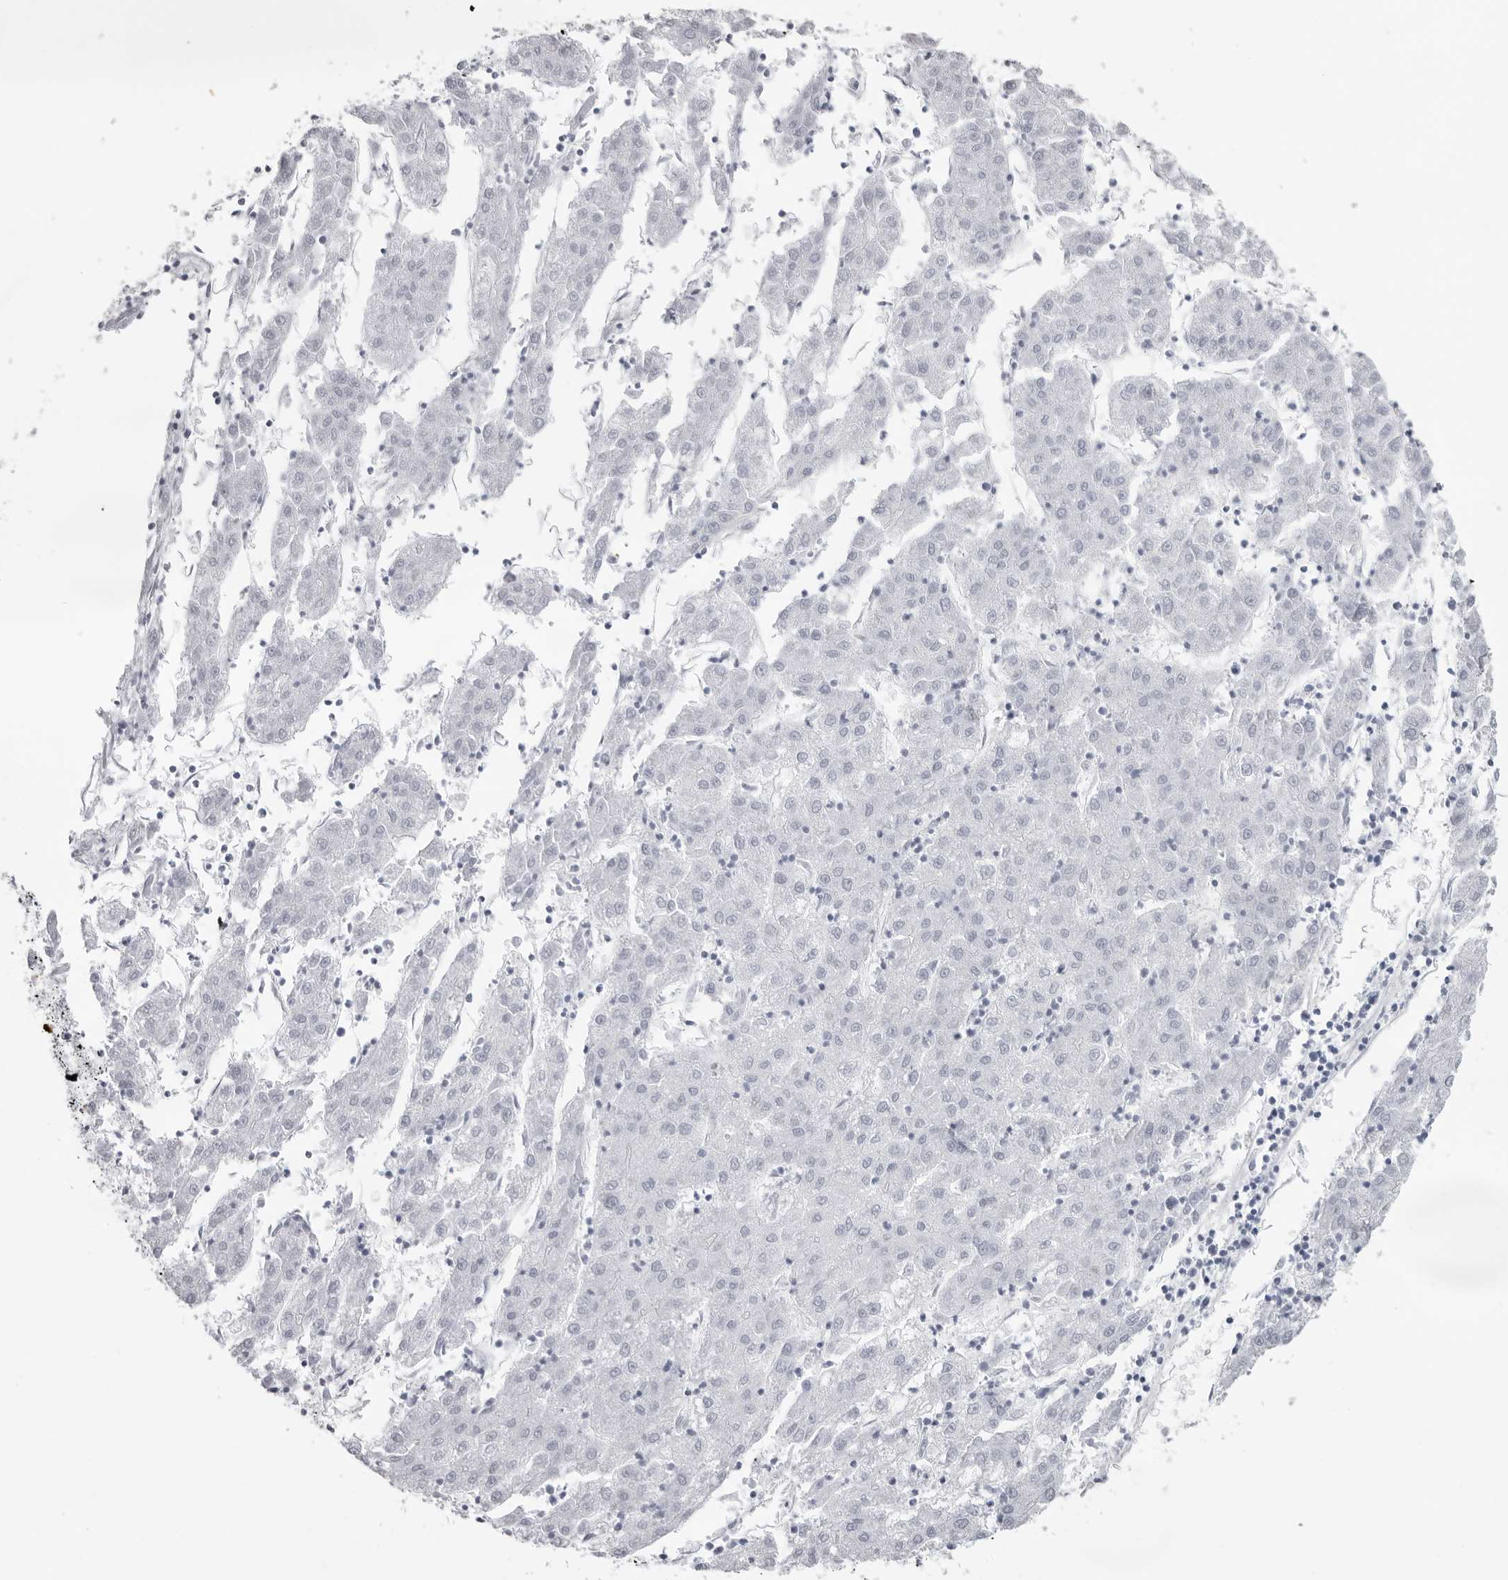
{"staining": {"intensity": "negative", "quantity": "none", "location": "none"}, "tissue": "liver cancer", "cell_type": "Tumor cells", "image_type": "cancer", "snomed": [{"axis": "morphology", "description": "Carcinoma, Hepatocellular, NOS"}, {"axis": "topography", "description": "Liver"}], "caption": "There is no significant positivity in tumor cells of liver hepatocellular carcinoma.", "gene": "KLK9", "patient": {"sex": "male", "age": 72}}